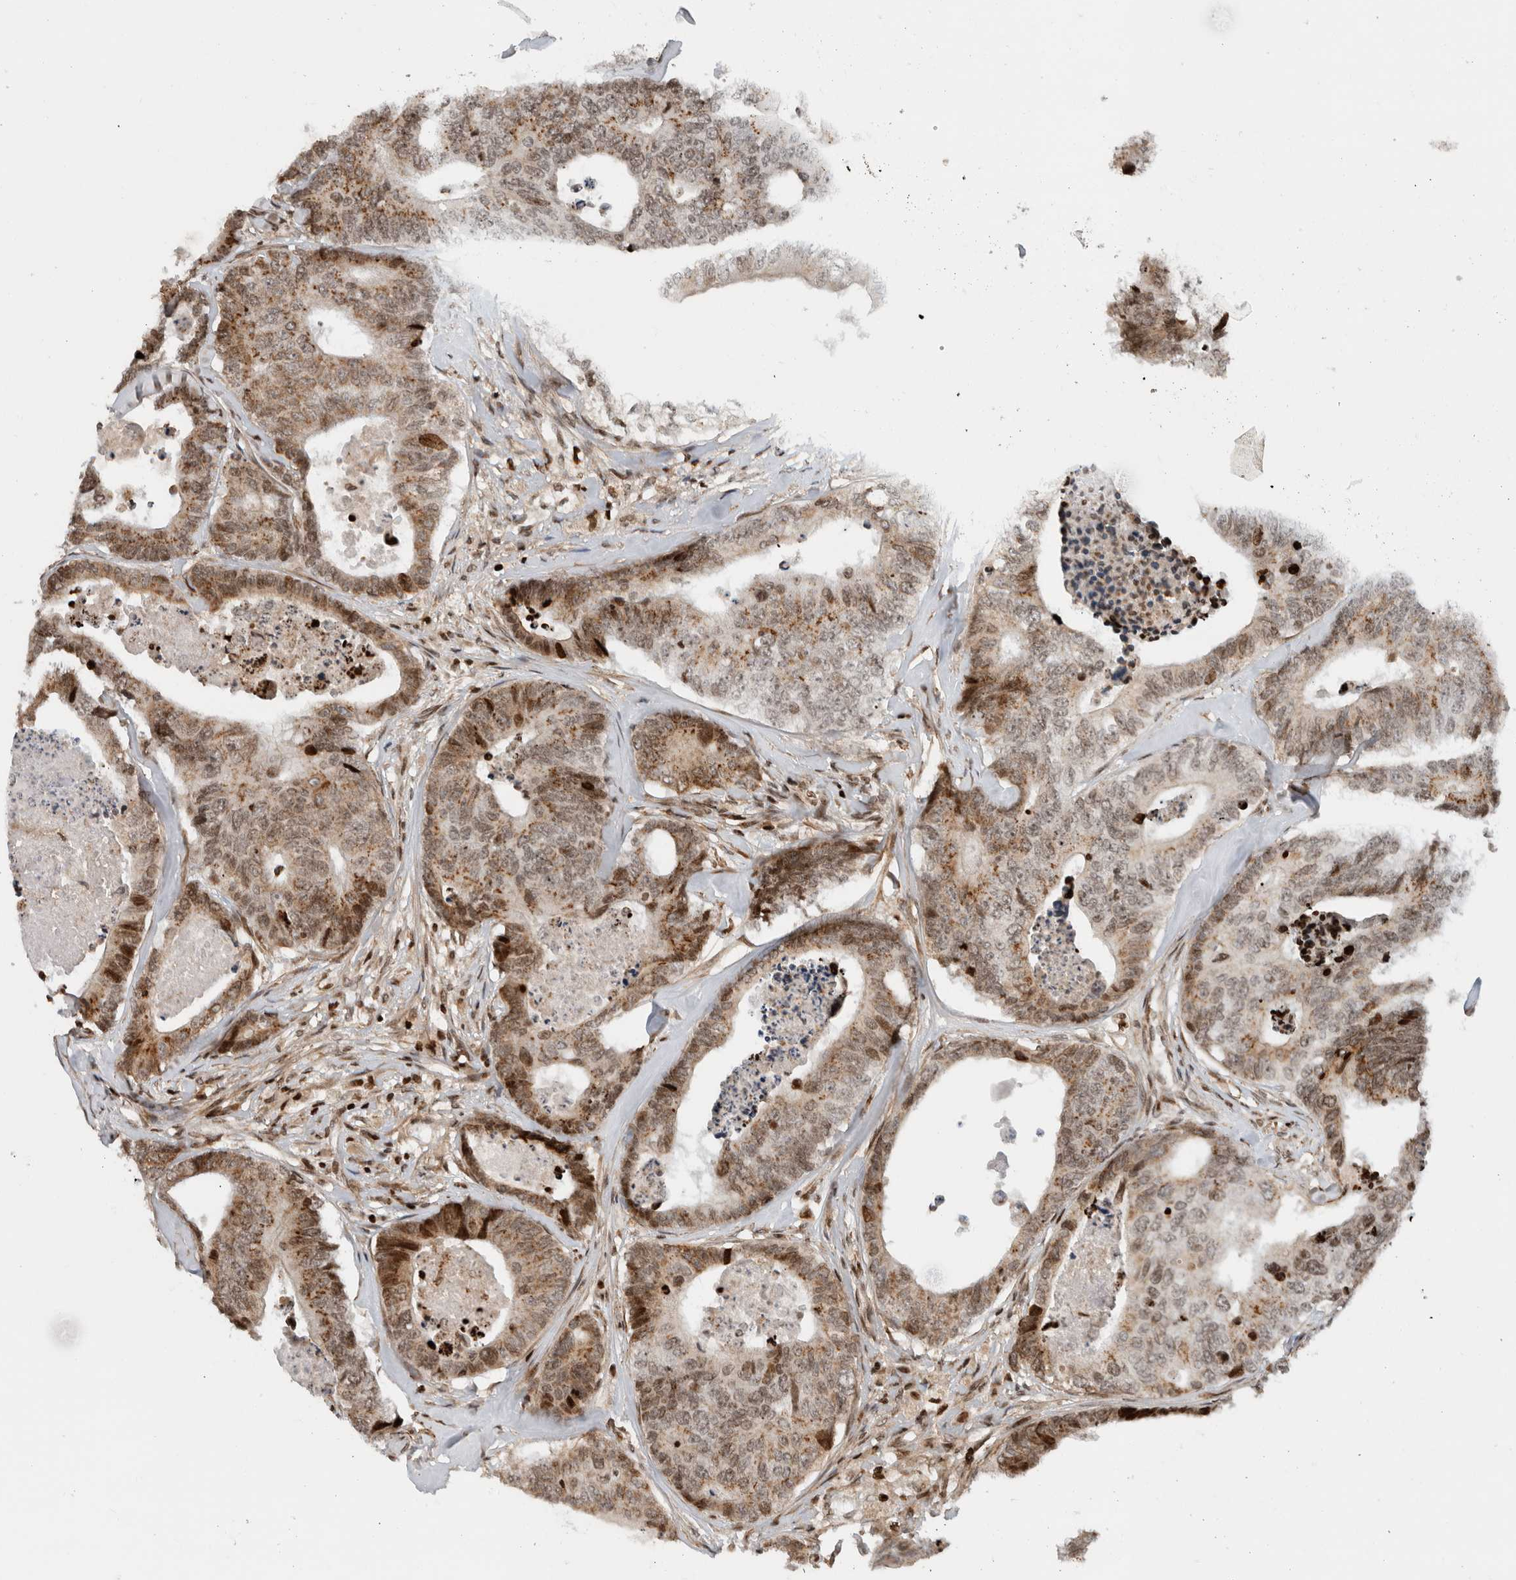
{"staining": {"intensity": "moderate", "quantity": ">75%", "location": "cytoplasmic/membranous"}, "tissue": "colorectal cancer", "cell_type": "Tumor cells", "image_type": "cancer", "snomed": [{"axis": "morphology", "description": "Adenocarcinoma, NOS"}, {"axis": "topography", "description": "Colon"}], "caption": "Immunohistochemical staining of human adenocarcinoma (colorectal) exhibits medium levels of moderate cytoplasmic/membranous staining in approximately >75% of tumor cells.", "gene": "GINS4", "patient": {"sex": "female", "age": 67}}